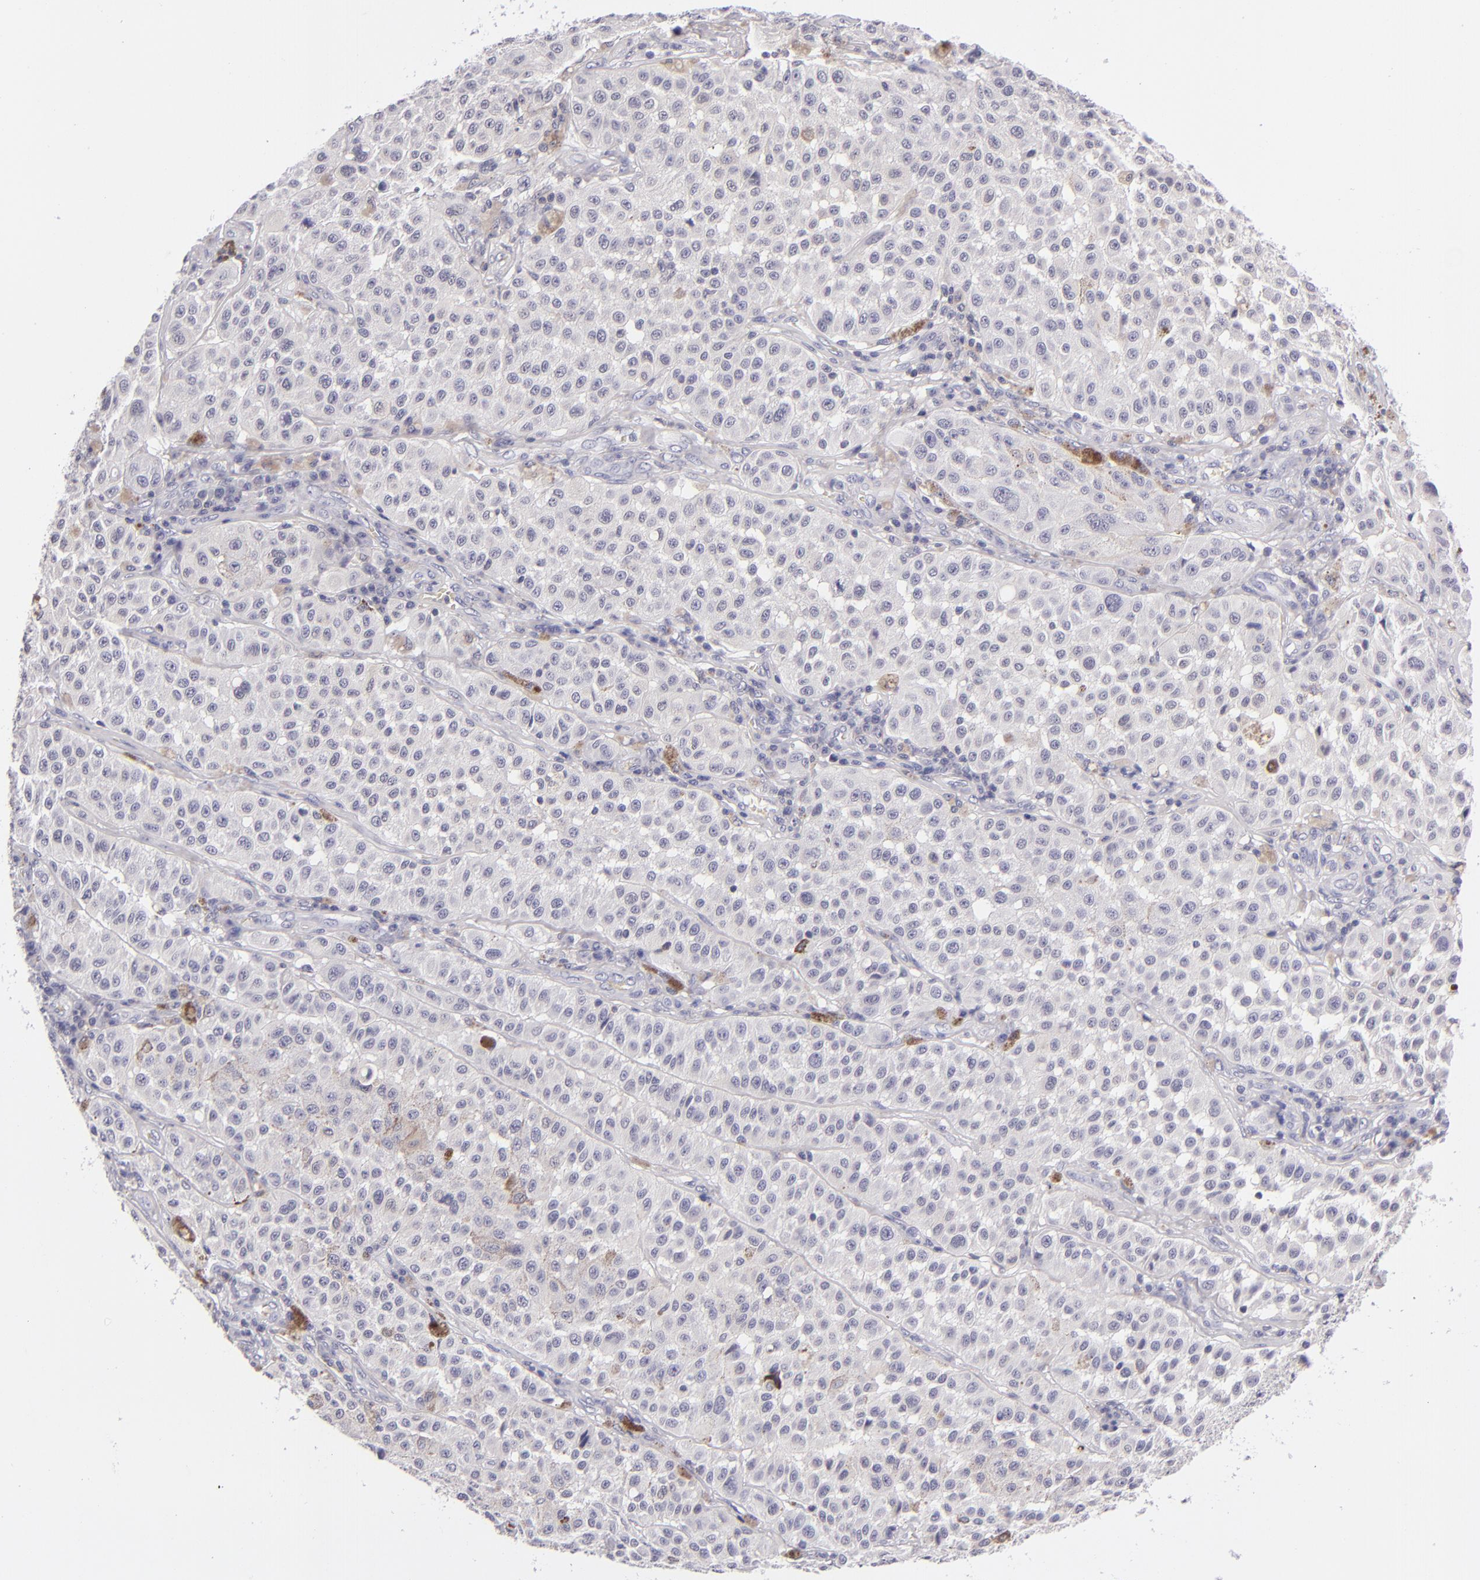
{"staining": {"intensity": "negative", "quantity": "none", "location": "none"}, "tissue": "melanoma", "cell_type": "Tumor cells", "image_type": "cancer", "snomed": [{"axis": "morphology", "description": "Malignant melanoma, NOS"}, {"axis": "topography", "description": "Skin"}], "caption": "Tumor cells are negative for protein expression in human malignant melanoma.", "gene": "CD48", "patient": {"sex": "female", "age": 64}}